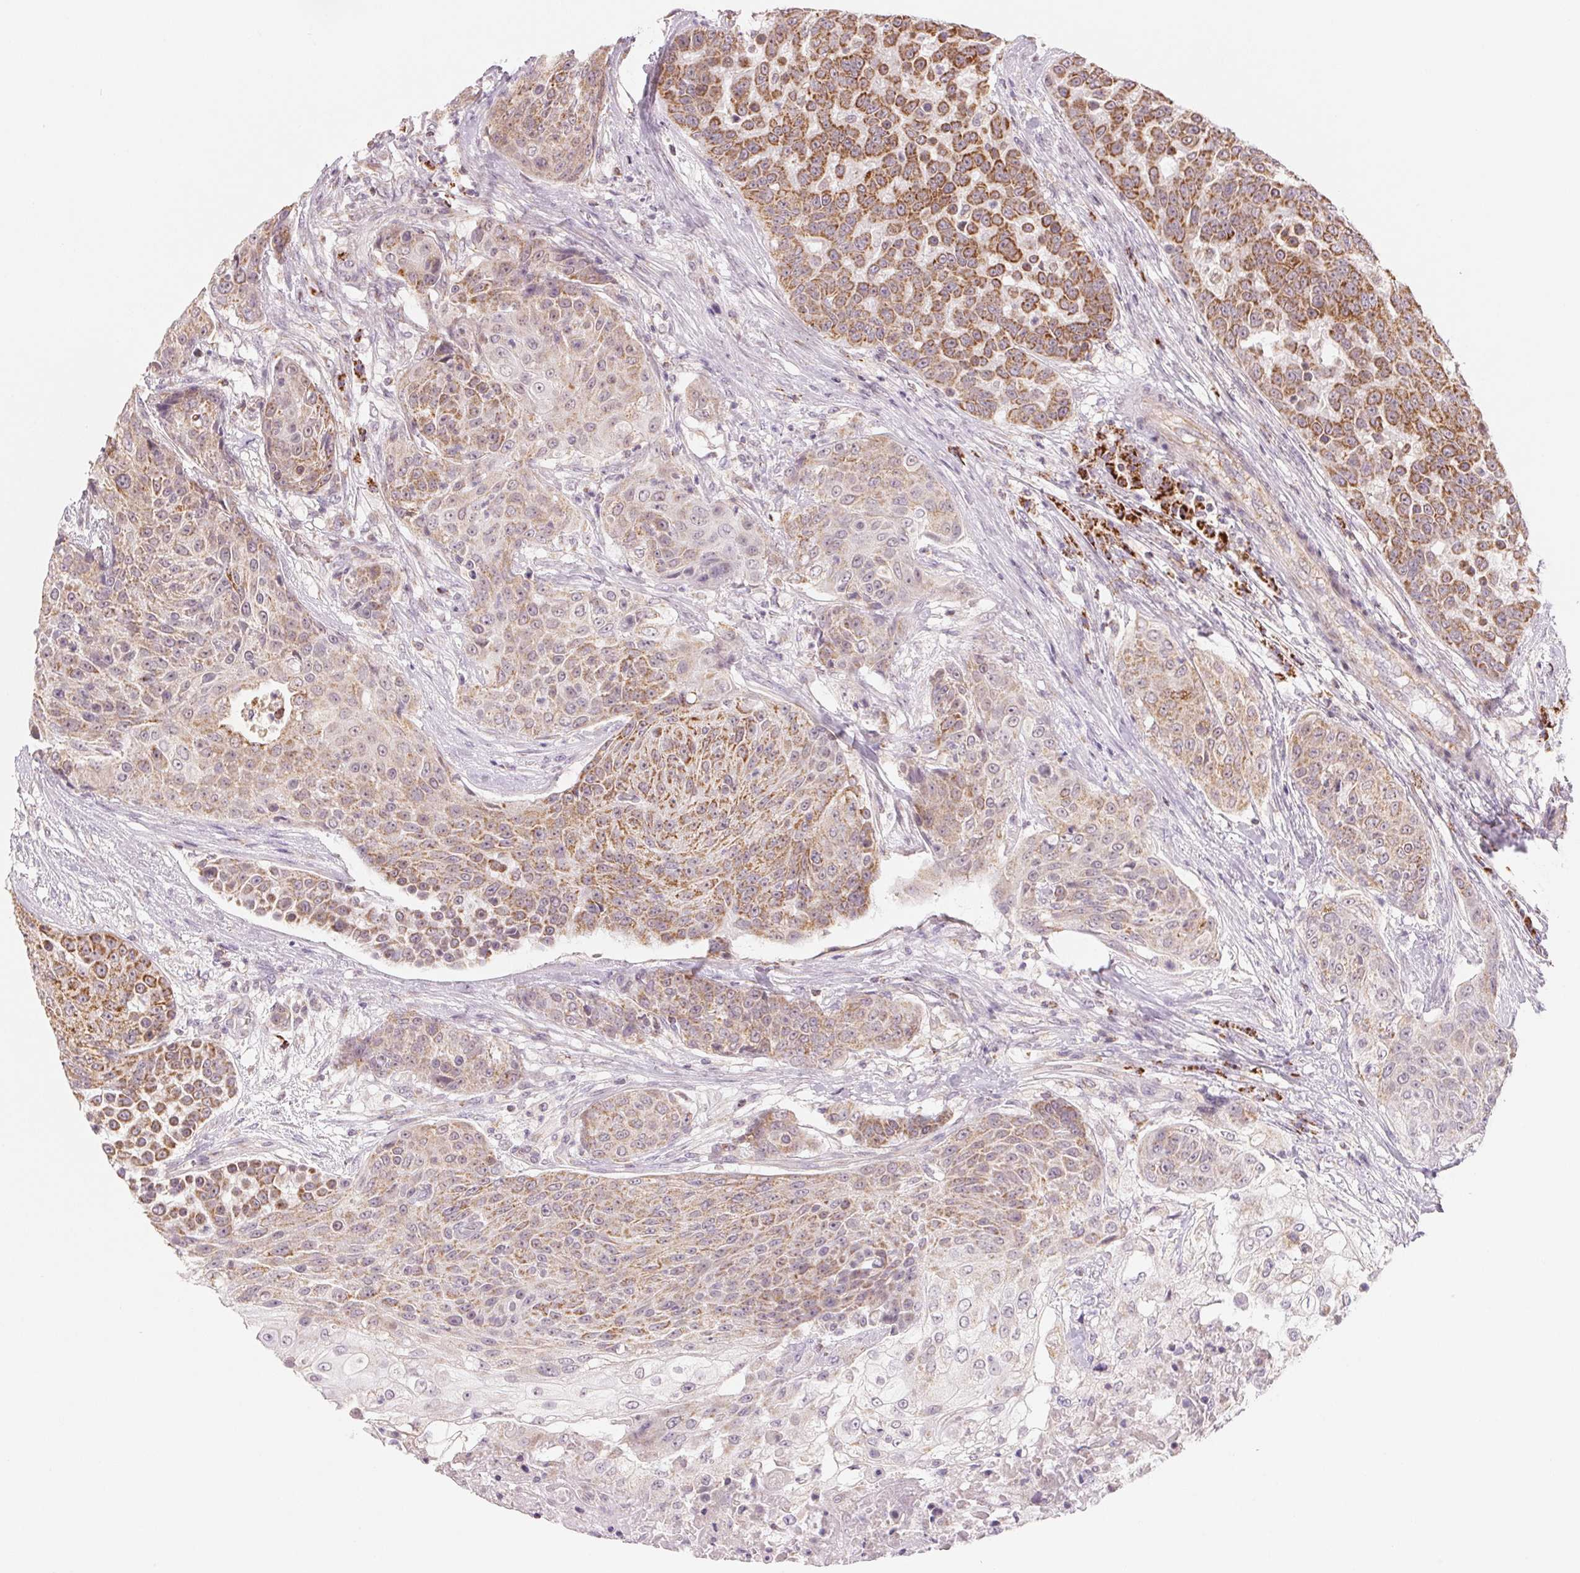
{"staining": {"intensity": "moderate", "quantity": "25%-75%", "location": "cytoplasmic/membranous"}, "tissue": "urothelial cancer", "cell_type": "Tumor cells", "image_type": "cancer", "snomed": [{"axis": "morphology", "description": "Urothelial carcinoma, High grade"}, {"axis": "topography", "description": "Urinary bladder"}], "caption": "A brown stain shows moderate cytoplasmic/membranous positivity of a protein in high-grade urothelial carcinoma tumor cells.", "gene": "HINT2", "patient": {"sex": "female", "age": 63}}